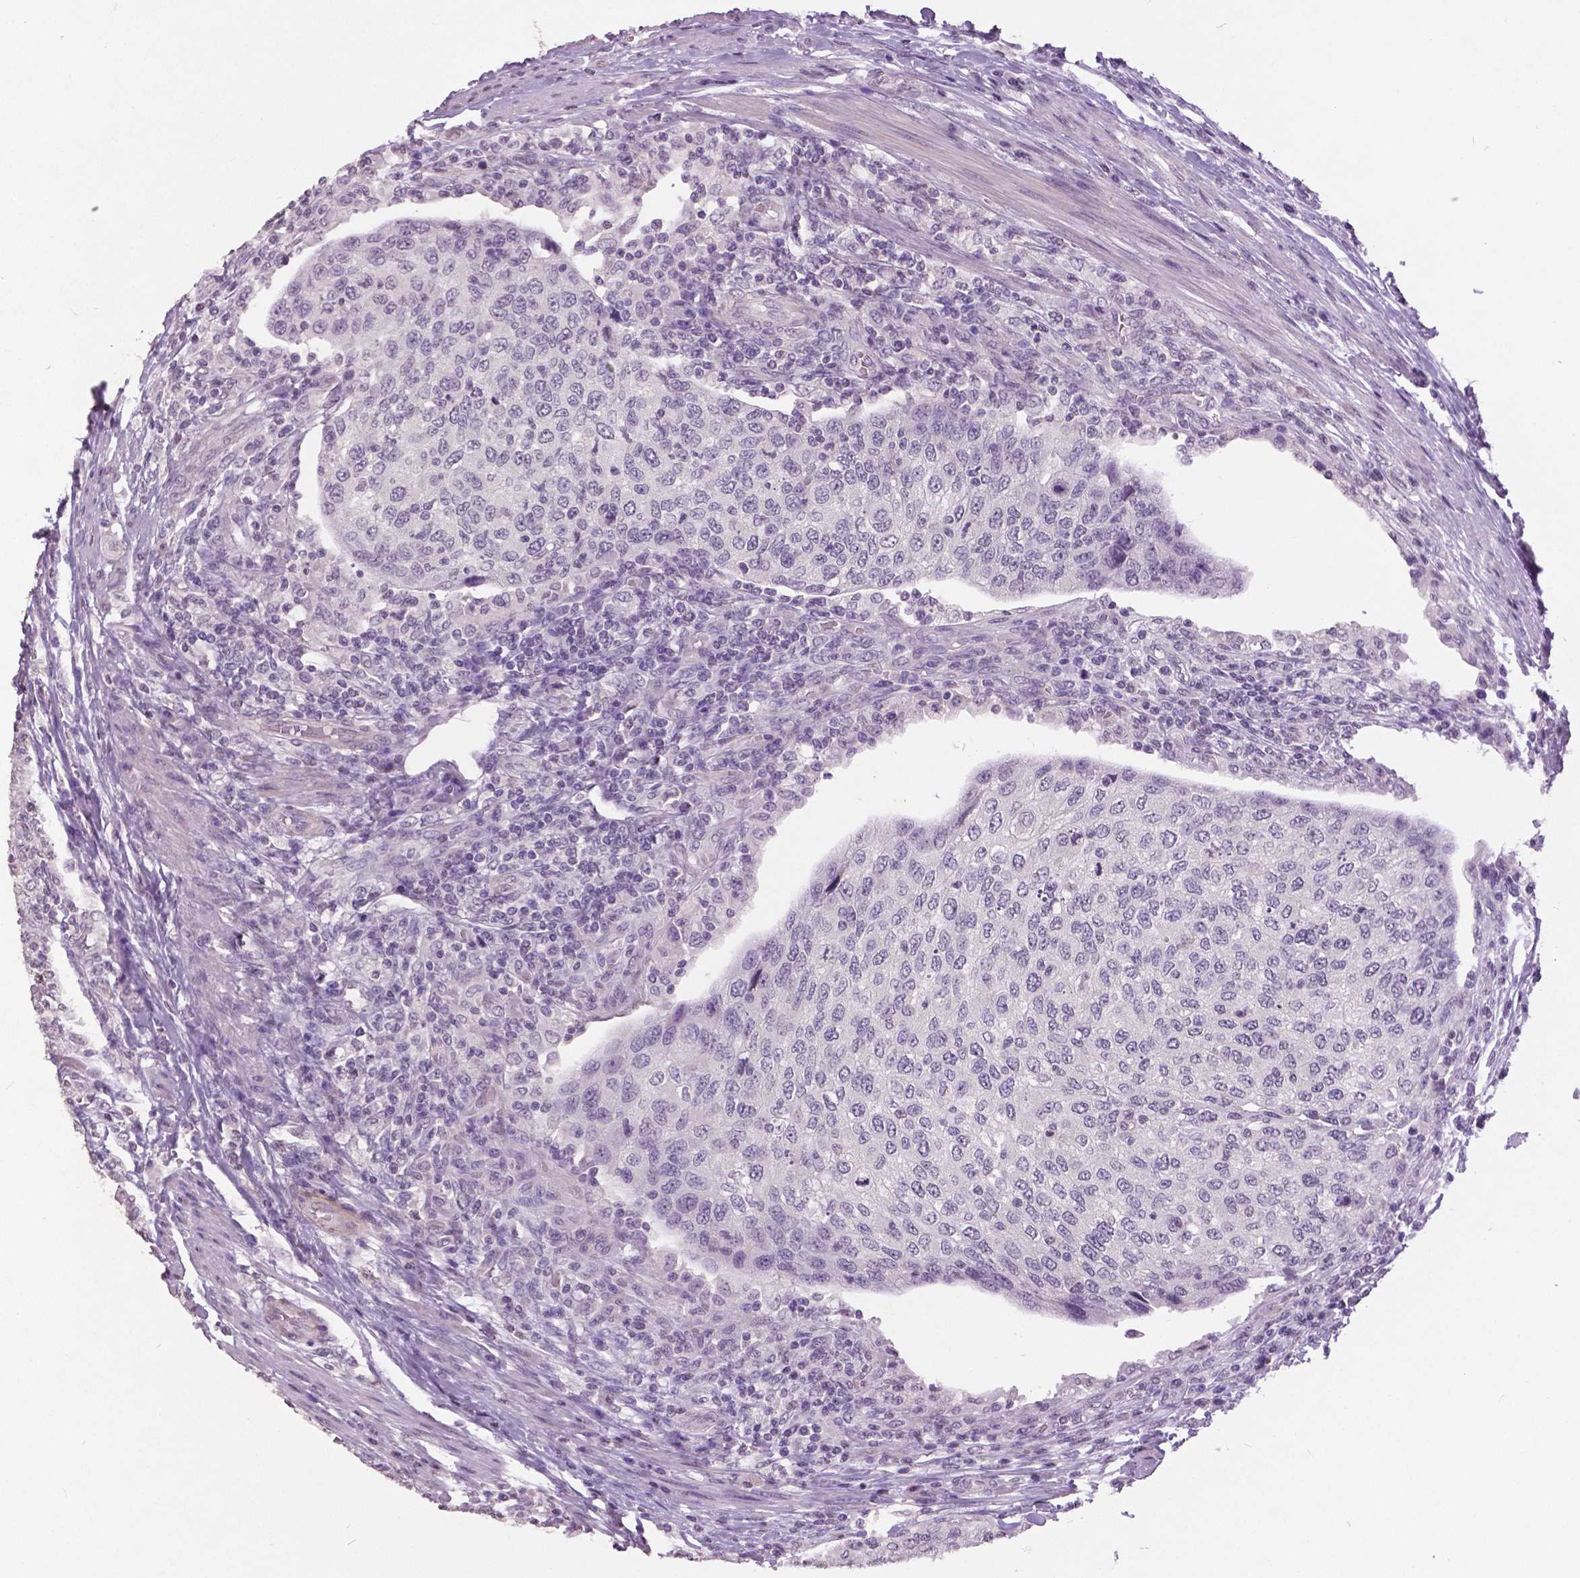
{"staining": {"intensity": "negative", "quantity": "none", "location": "none"}, "tissue": "urothelial cancer", "cell_type": "Tumor cells", "image_type": "cancer", "snomed": [{"axis": "morphology", "description": "Urothelial carcinoma, High grade"}, {"axis": "topography", "description": "Urinary bladder"}], "caption": "Immunohistochemical staining of human high-grade urothelial carcinoma shows no significant staining in tumor cells.", "gene": "GRIN2A", "patient": {"sex": "female", "age": 78}}